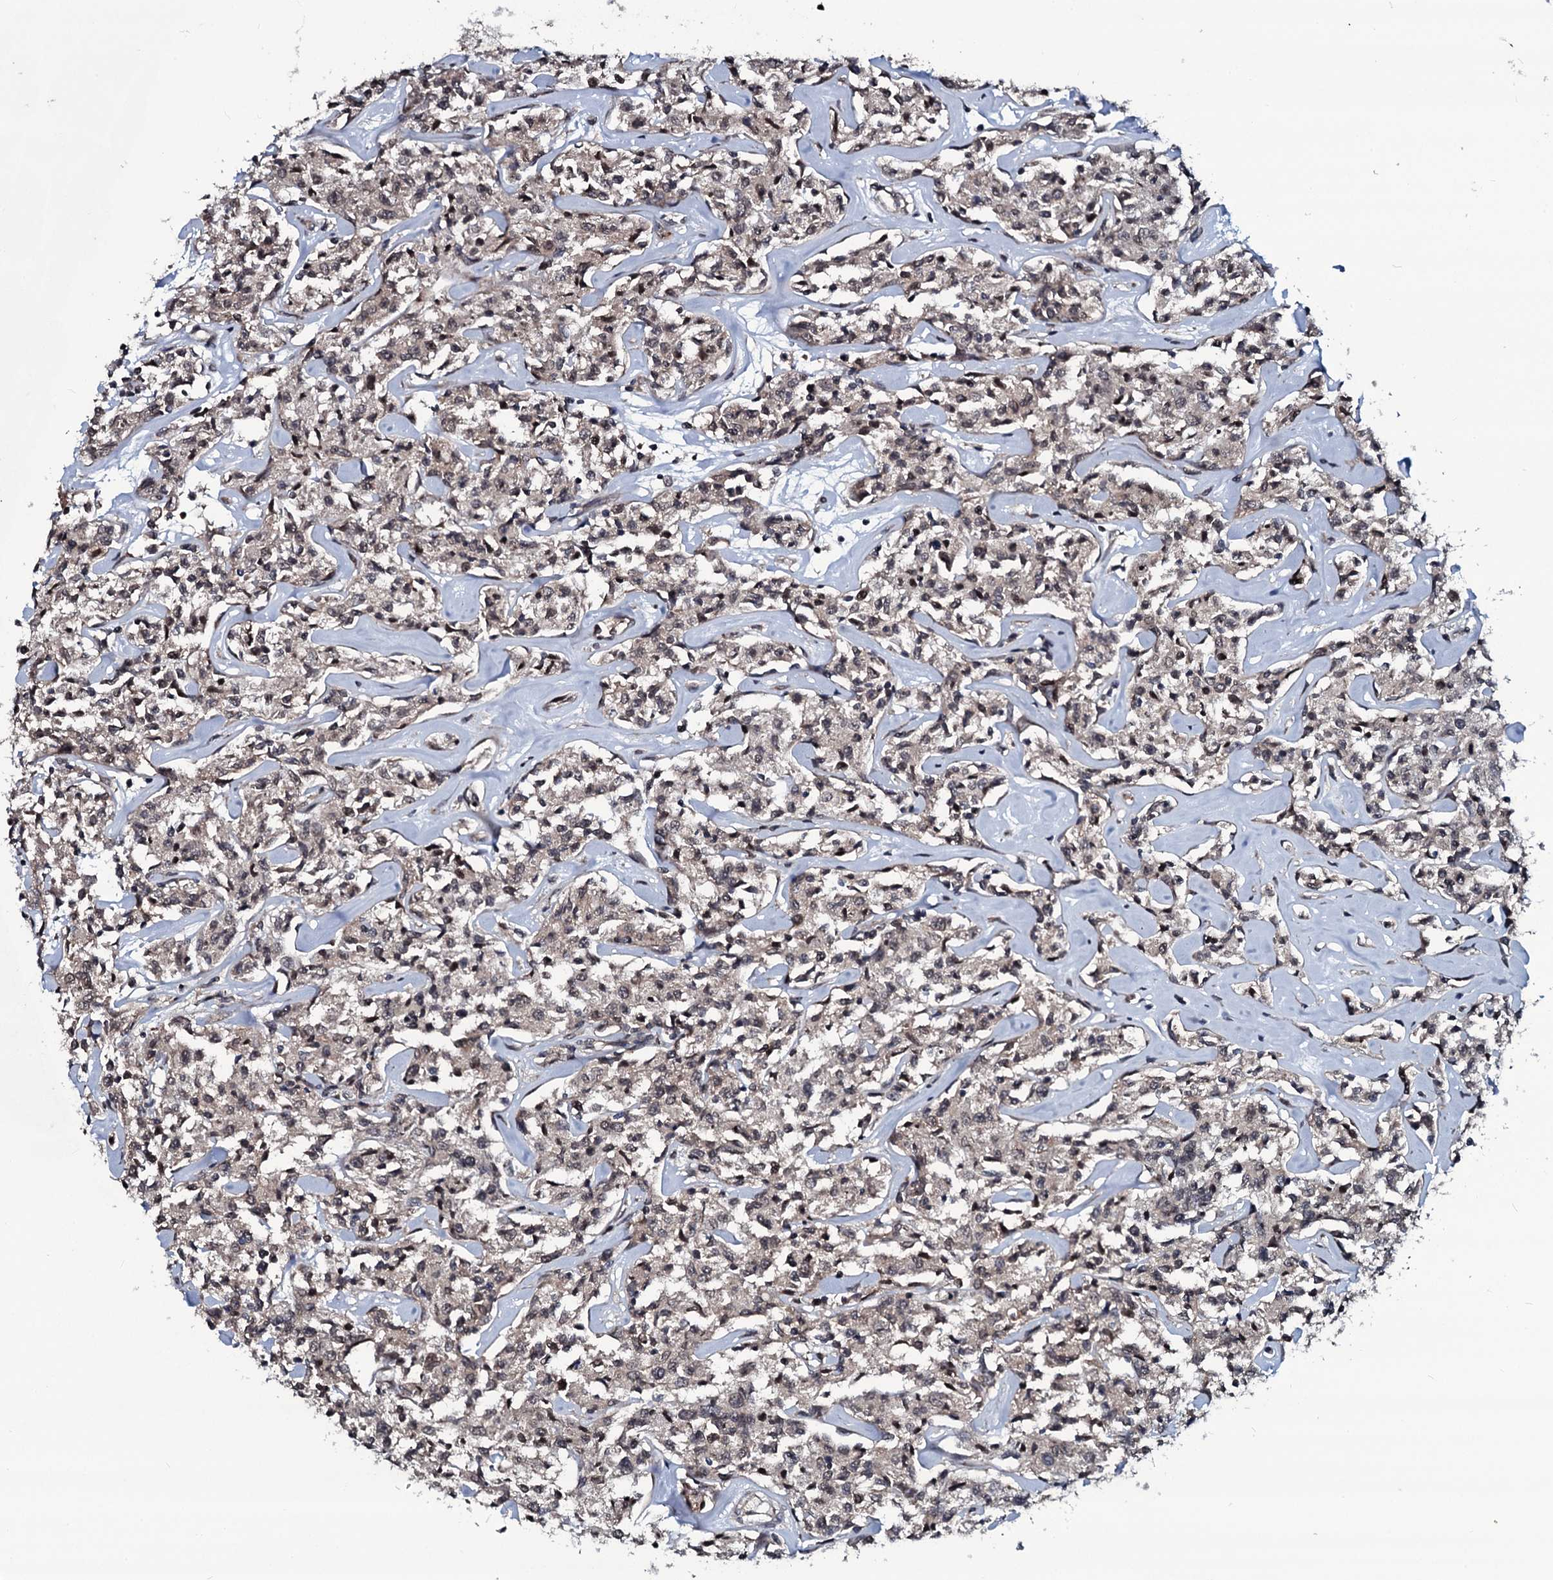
{"staining": {"intensity": "weak", "quantity": ">75%", "location": "cytoplasmic/membranous,nuclear"}, "tissue": "lymphoma", "cell_type": "Tumor cells", "image_type": "cancer", "snomed": [{"axis": "morphology", "description": "Malignant lymphoma, non-Hodgkin's type, Low grade"}, {"axis": "topography", "description": "Small intestine"}], "caption": "About >75% of tumor cells in low-grade malignant lymphoma, non-Hodgkin's type show weak cytoplasmic/membranous and nuclear protein expression as visualized by brown immunohistochemical staining.", "gene": "OGFOD2", "patient": {"sex": "female", "age": 59}}